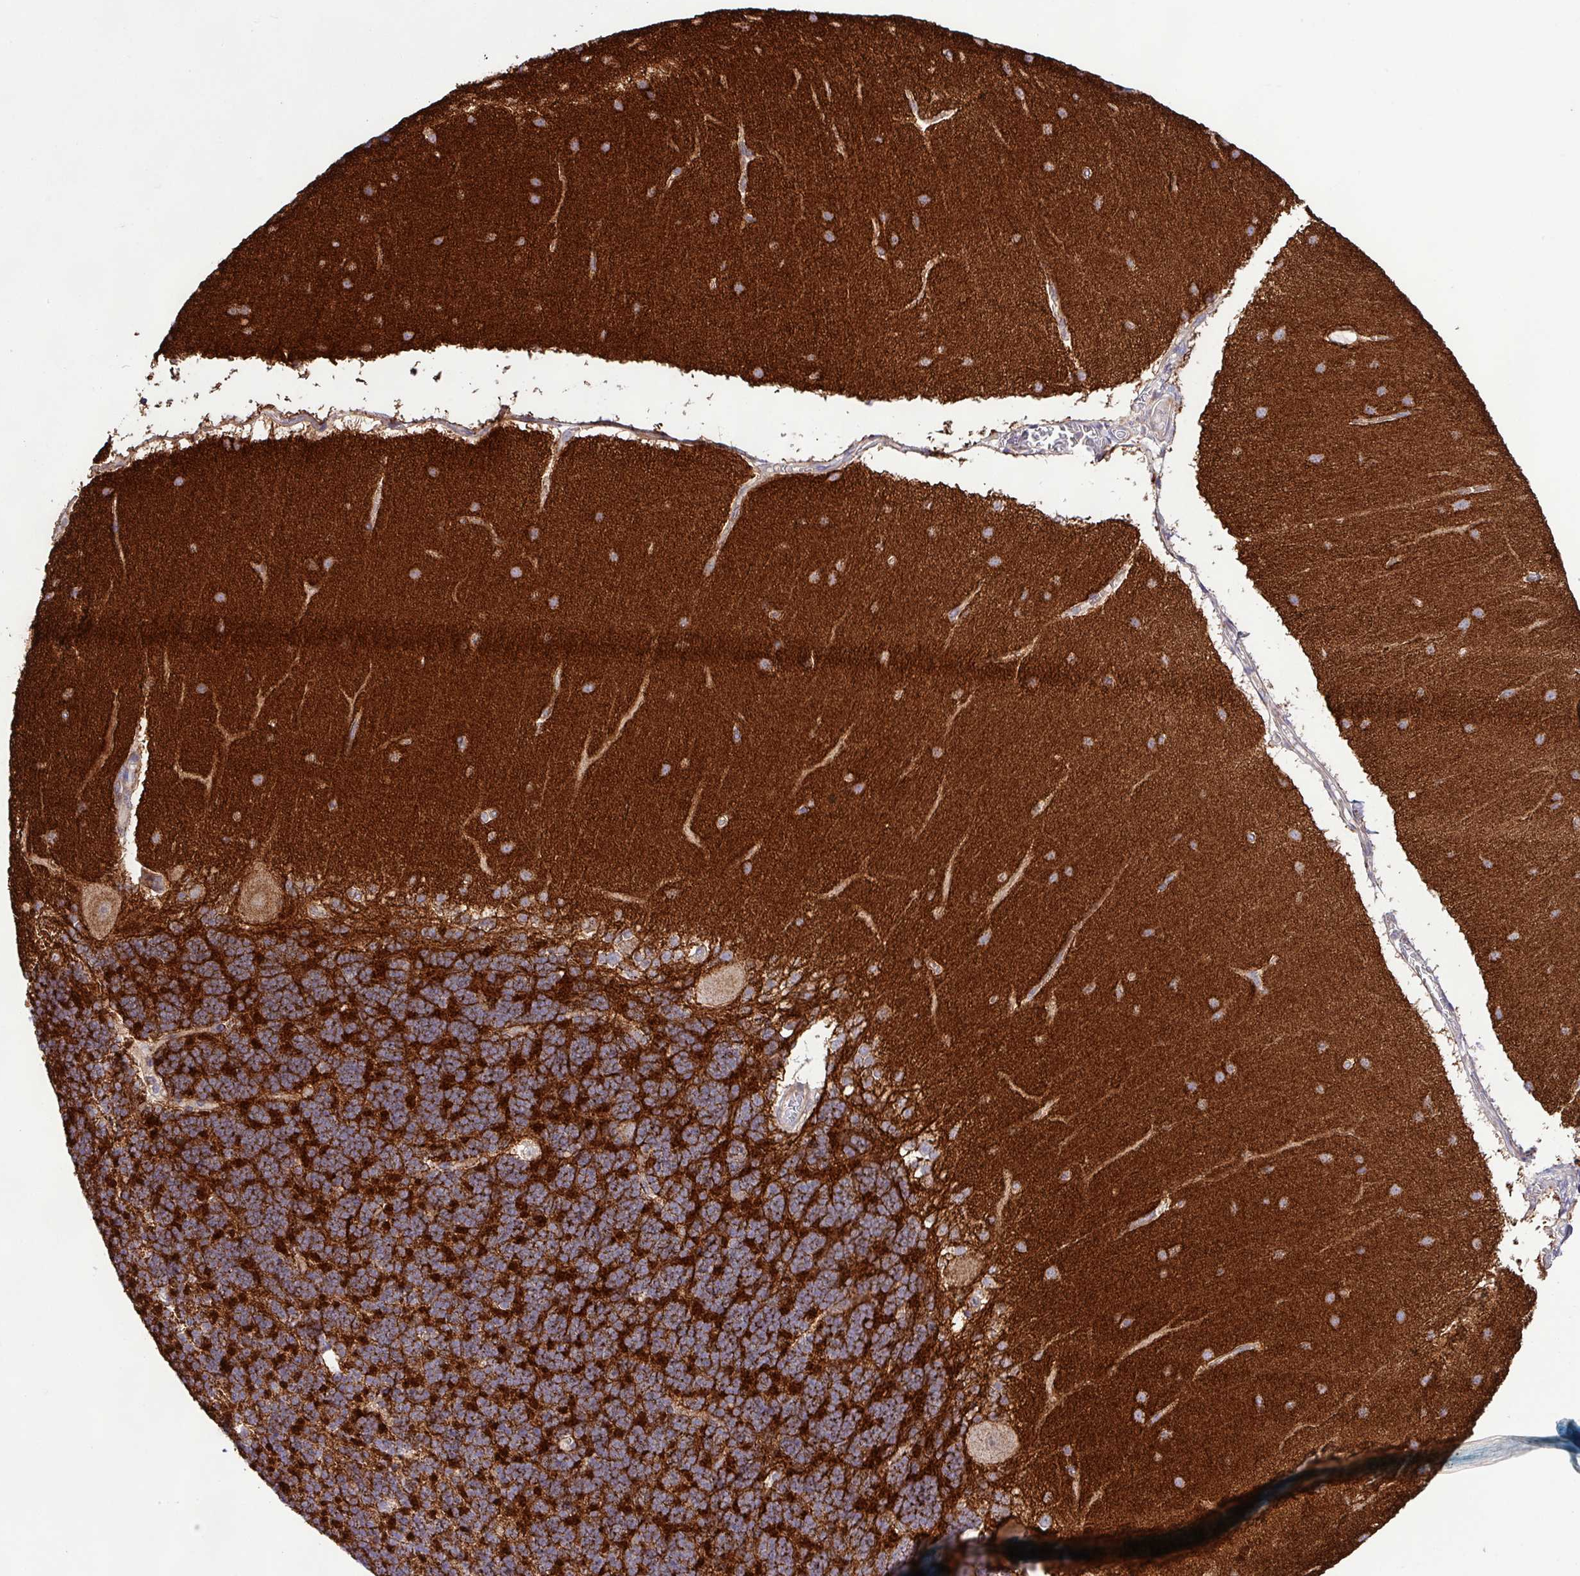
{"staining": {"intensity": "strong", "quantity": ">75%", "location": "cytoplasmic/membranous"}, "tissue": "cerebellum", "cell_type": "Cells in granular layer", "image_type": "normal", "snomed": [{"axis": "morphology", "description": "Normal tissue, NOS"}, {"axis": "topography", "description": "Cerebellum"}], "caption": "The photomicrograph demonstrates a brown stain indicating the presence of a protein in the cytoplasmic/membranous of cells in granular layer in cerebellum. Using DAB (3,3'-diaminobenzidine) (brown) and hematoxylin (blue) stains, captured at high magnification using brightfield microscopy.", "gene": "B3GNT9", "patient": {"sex": "female", "age": 54}}